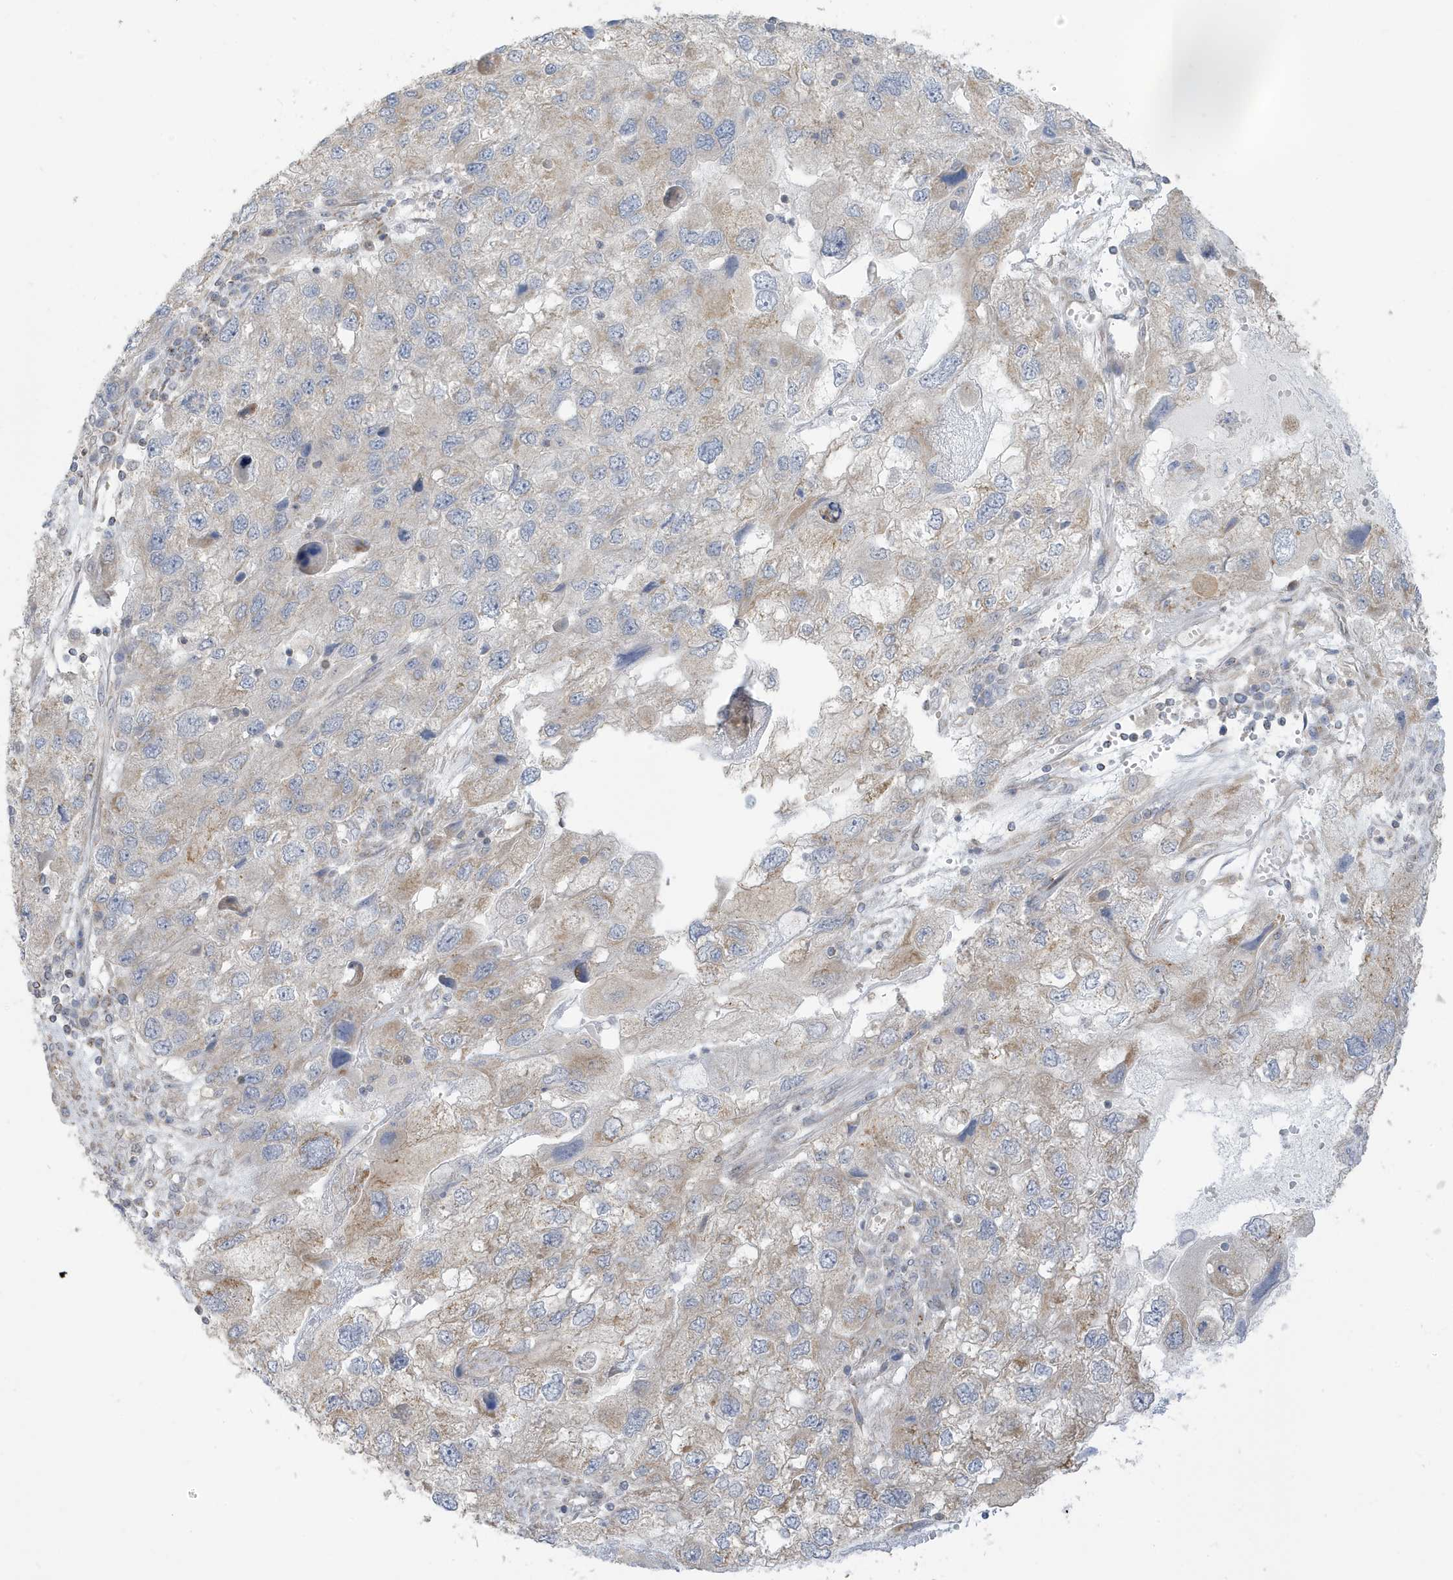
{"staining": {"intensity": "weak", "quantity": "25%-75%", "location": "cytoplasmic/membranous"}, "tissue": "endometrial cancer", "cell_type": "Tumor cells", "image_type": "cancer", "snomed": [{"axis": "morphology", "description": "Adenocarcinoma, NOS"}, {"axis": "topography", "description": "Endometrium"}], "caption": "The image shows staining of endometrial cancer, revealing weak cytoplasmic/membranous protein expression (brown color) within tumor cells. (DAB (3,3'-diaminobenzidine) IHC, brown staining for protein, blue staining for nuclei).", "gene": "ATP13A5", "patient": {"sex": "female", "age": 49}}